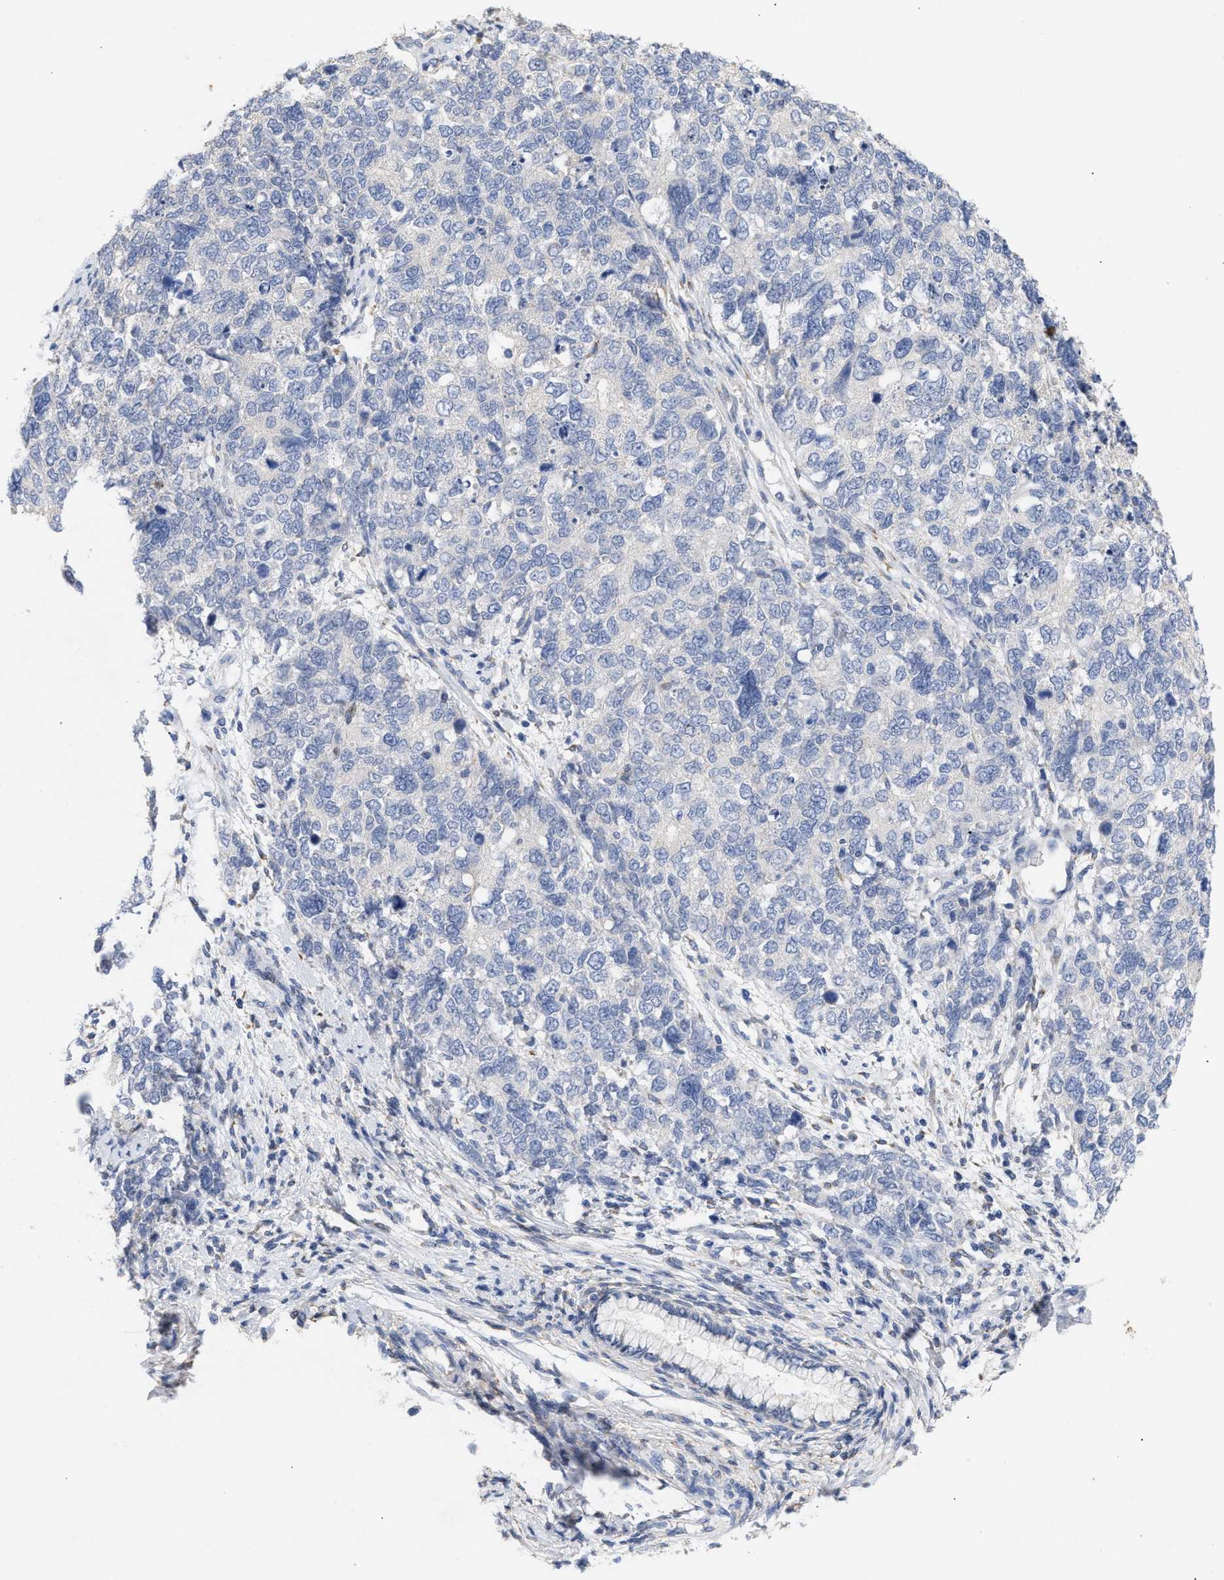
{"staining": {"intensity": "negative", "quantity": "none", "location": "none"}, "tissue": "cervical cancer", "cell_type": "Tumor cells", "image_type": "cancer", "snomed": [{"axis": "morphology", "description": "Squamous cell carcinoma, NOS"}, {"axis": "topography", "description": "Cervix"}], "caption": "This is an immunohistochemistry histopathology image of human cervical cancer (squamous cell carcinoma). There is no staining in tumor cells.", "gene": "SELENOM", "patient": {"sex": "female", "age": 63}}